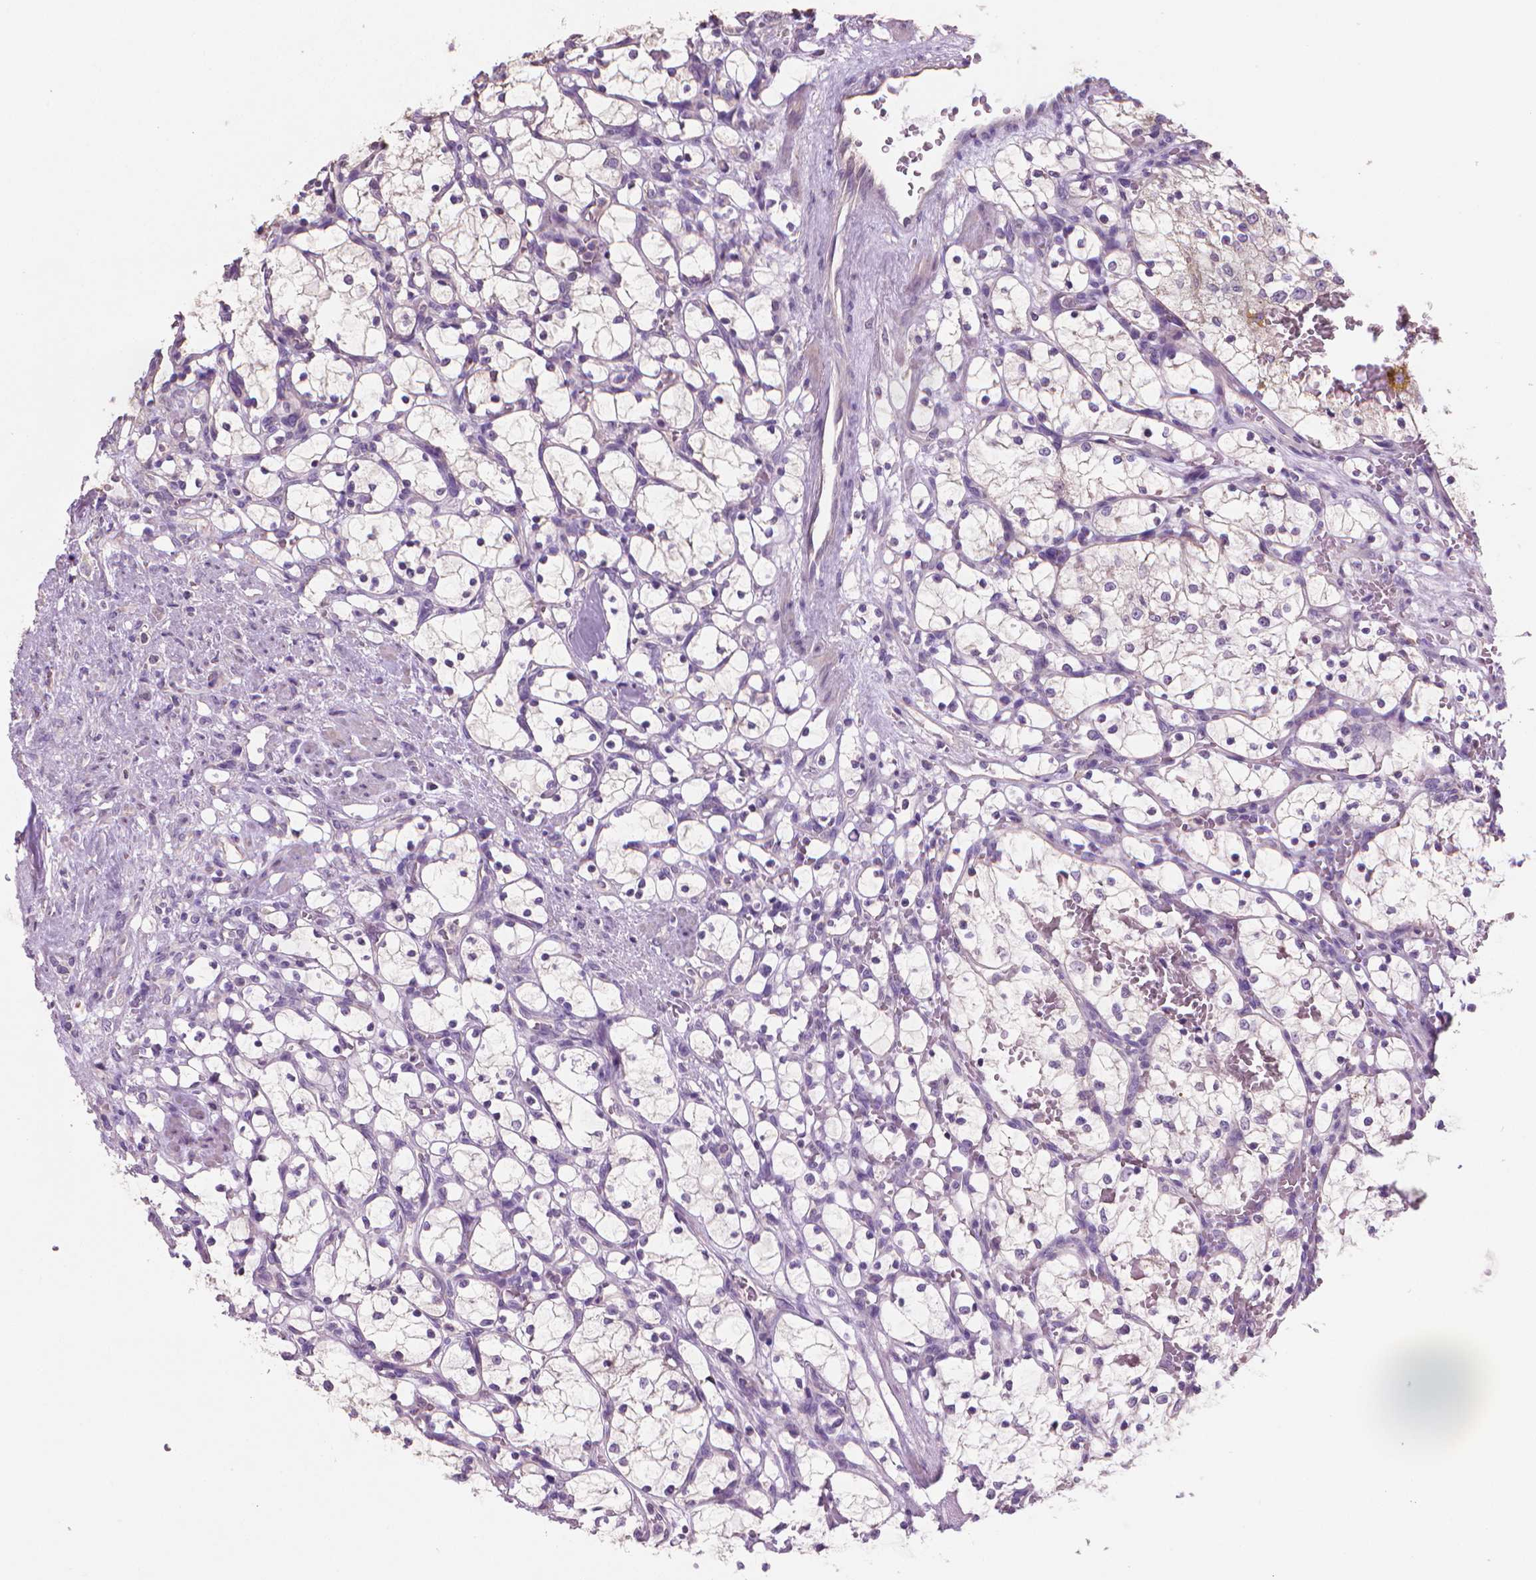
{"staining": {"intensity": "negative", "quantity": "none", "location": "none"}, "tissue": "renal cancer", "cell_type": "Tumor cells", "image_type": "cancer", "snomed": [{"axis": "morphology", "description": "Adenocarcinoma, NOS"}, {"axis": "topography", "description": "Kidney"}], "caption": "The immunohistochemistry (IHC) histopathology image has no significant staining in tumor cells of renal cancer tissue.", "gene": "CATIP", "patient": {"sex": "female", "age": 69}}